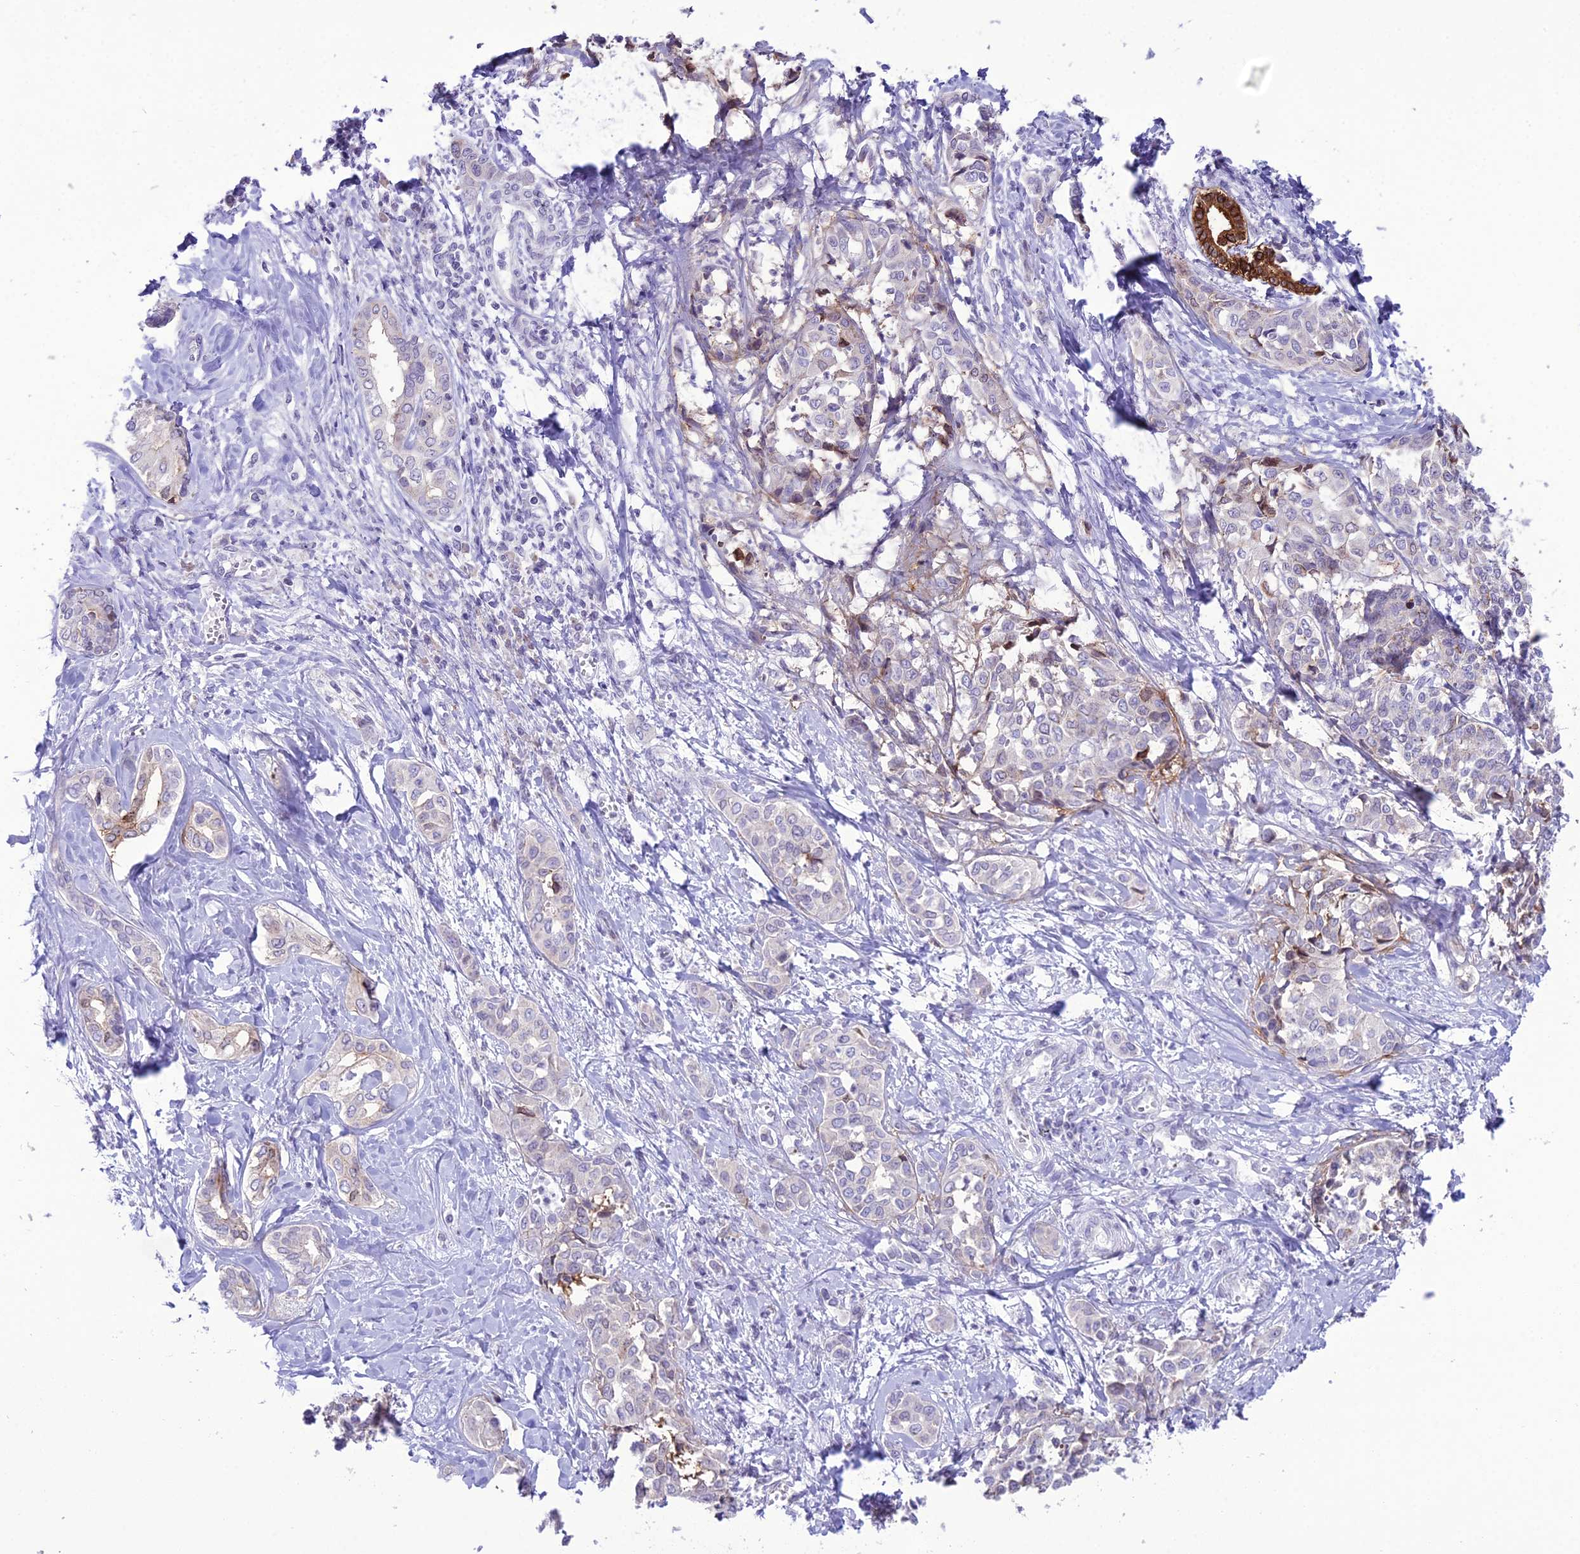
{"staining": {"intensity": "negative", "quantity": "none", "location": "none"}, "tissue": "liver cancer", "cell_type": "Tumor cells", "image_type": "cancer", "snomed": [{"axis": "morphology", "description": "Cholangiocarcinoma"}, {"axis": "topography", "description": "Liver"}], "caption": "Tumor cells are negative for protein expression in human liver cancer.", "gene": "RPS26", "patient": {"sex": "female", "age": 77}}